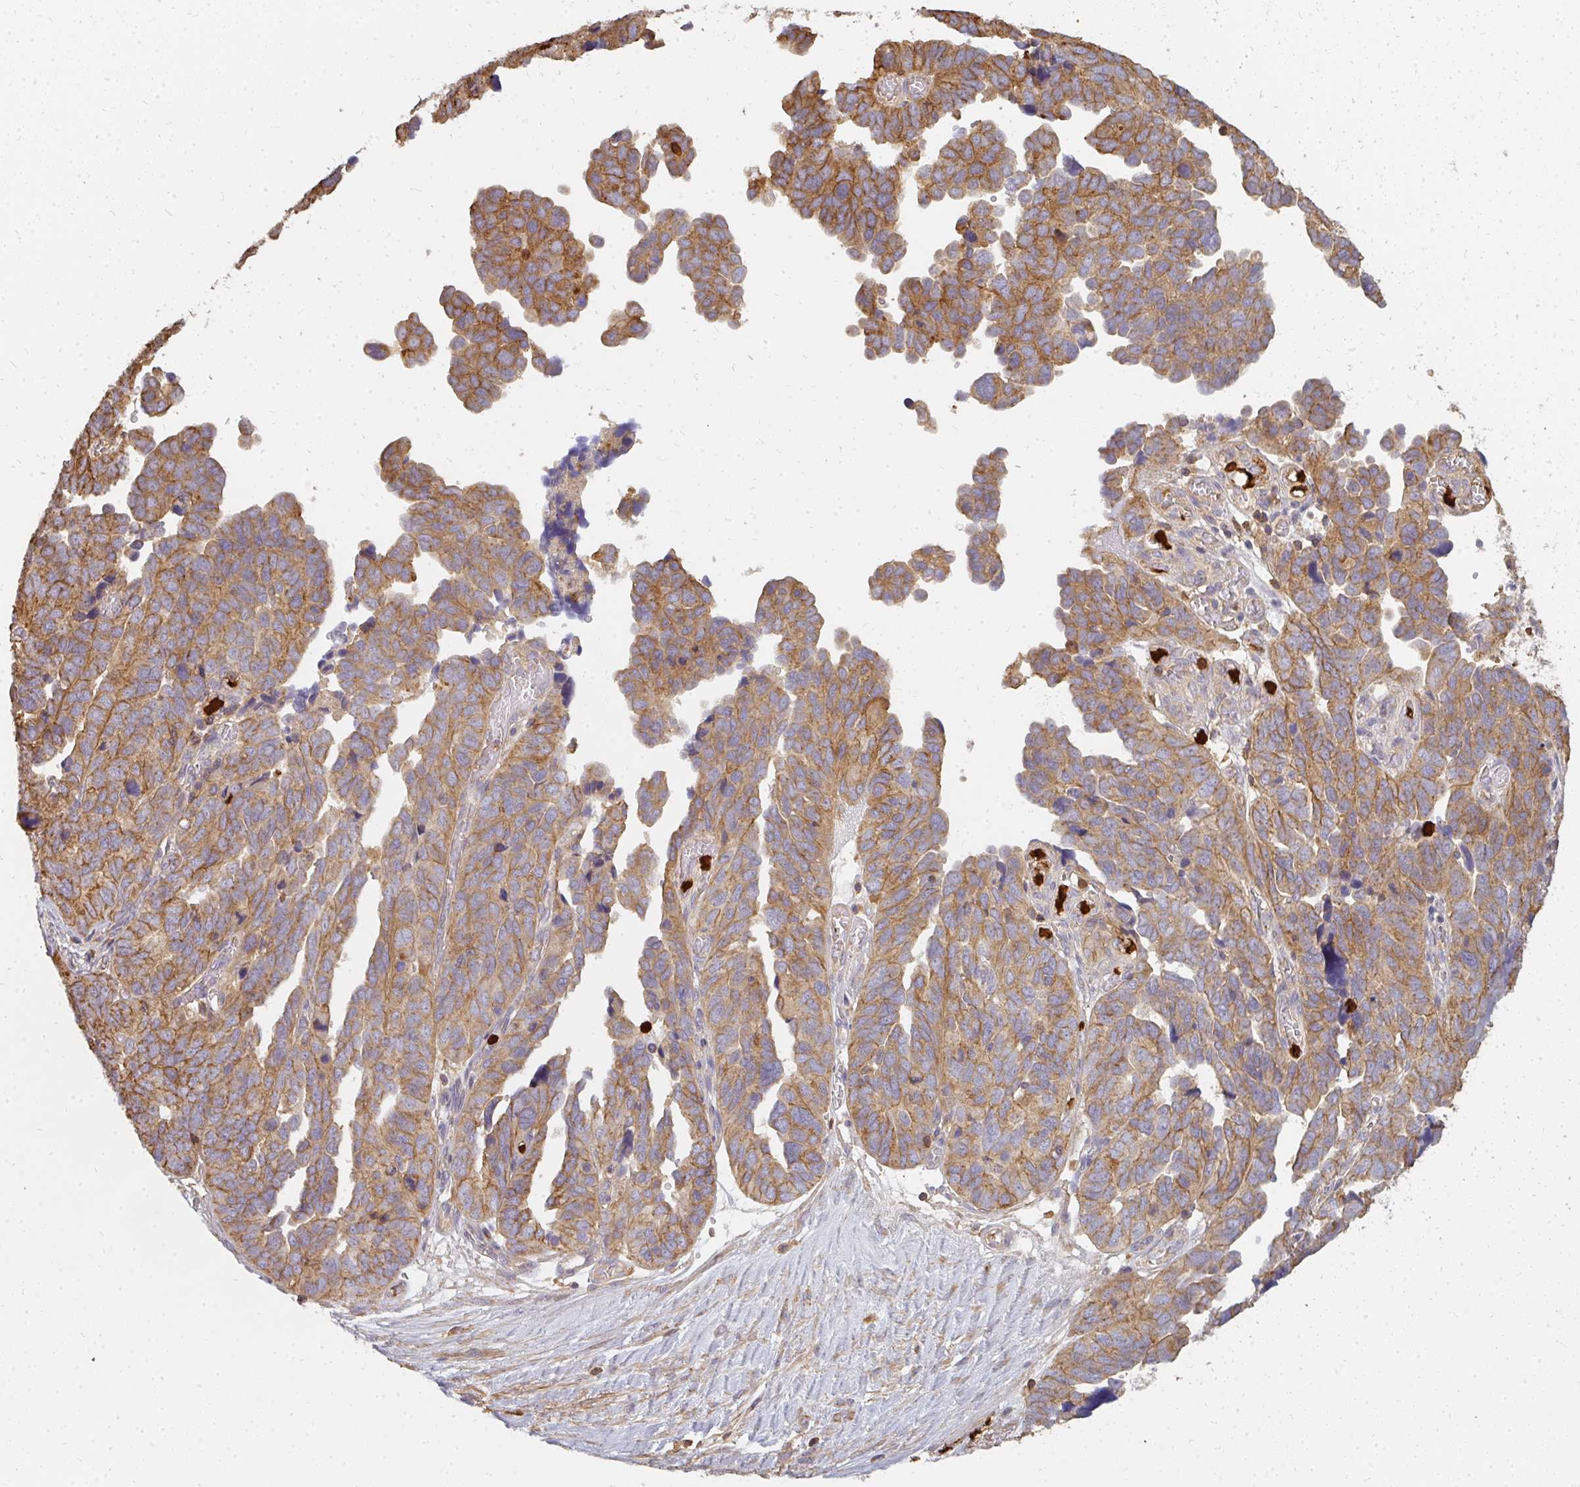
{"staining": {"intensity": "moderate", "quantity": ">75%", "location": "cytoplasmic/membranous"}, "tissue": "ovarian cancer", "cell_type": "Tumor cells", "image_type": "cancer", "snomed": [{"axis": "morphology", "description": "Cystadenocarcinoma, serous, NOS"}, {"axis": "topography", "description": "Ovary"}], "caption": "IHC of ovarian cancer displays medium levels of moderate cytoplasmic/membranous positivity in approximately >75% of tumor cells.", "gene": "CNTRL", "patient": {"sex": "female", "age": 64}}